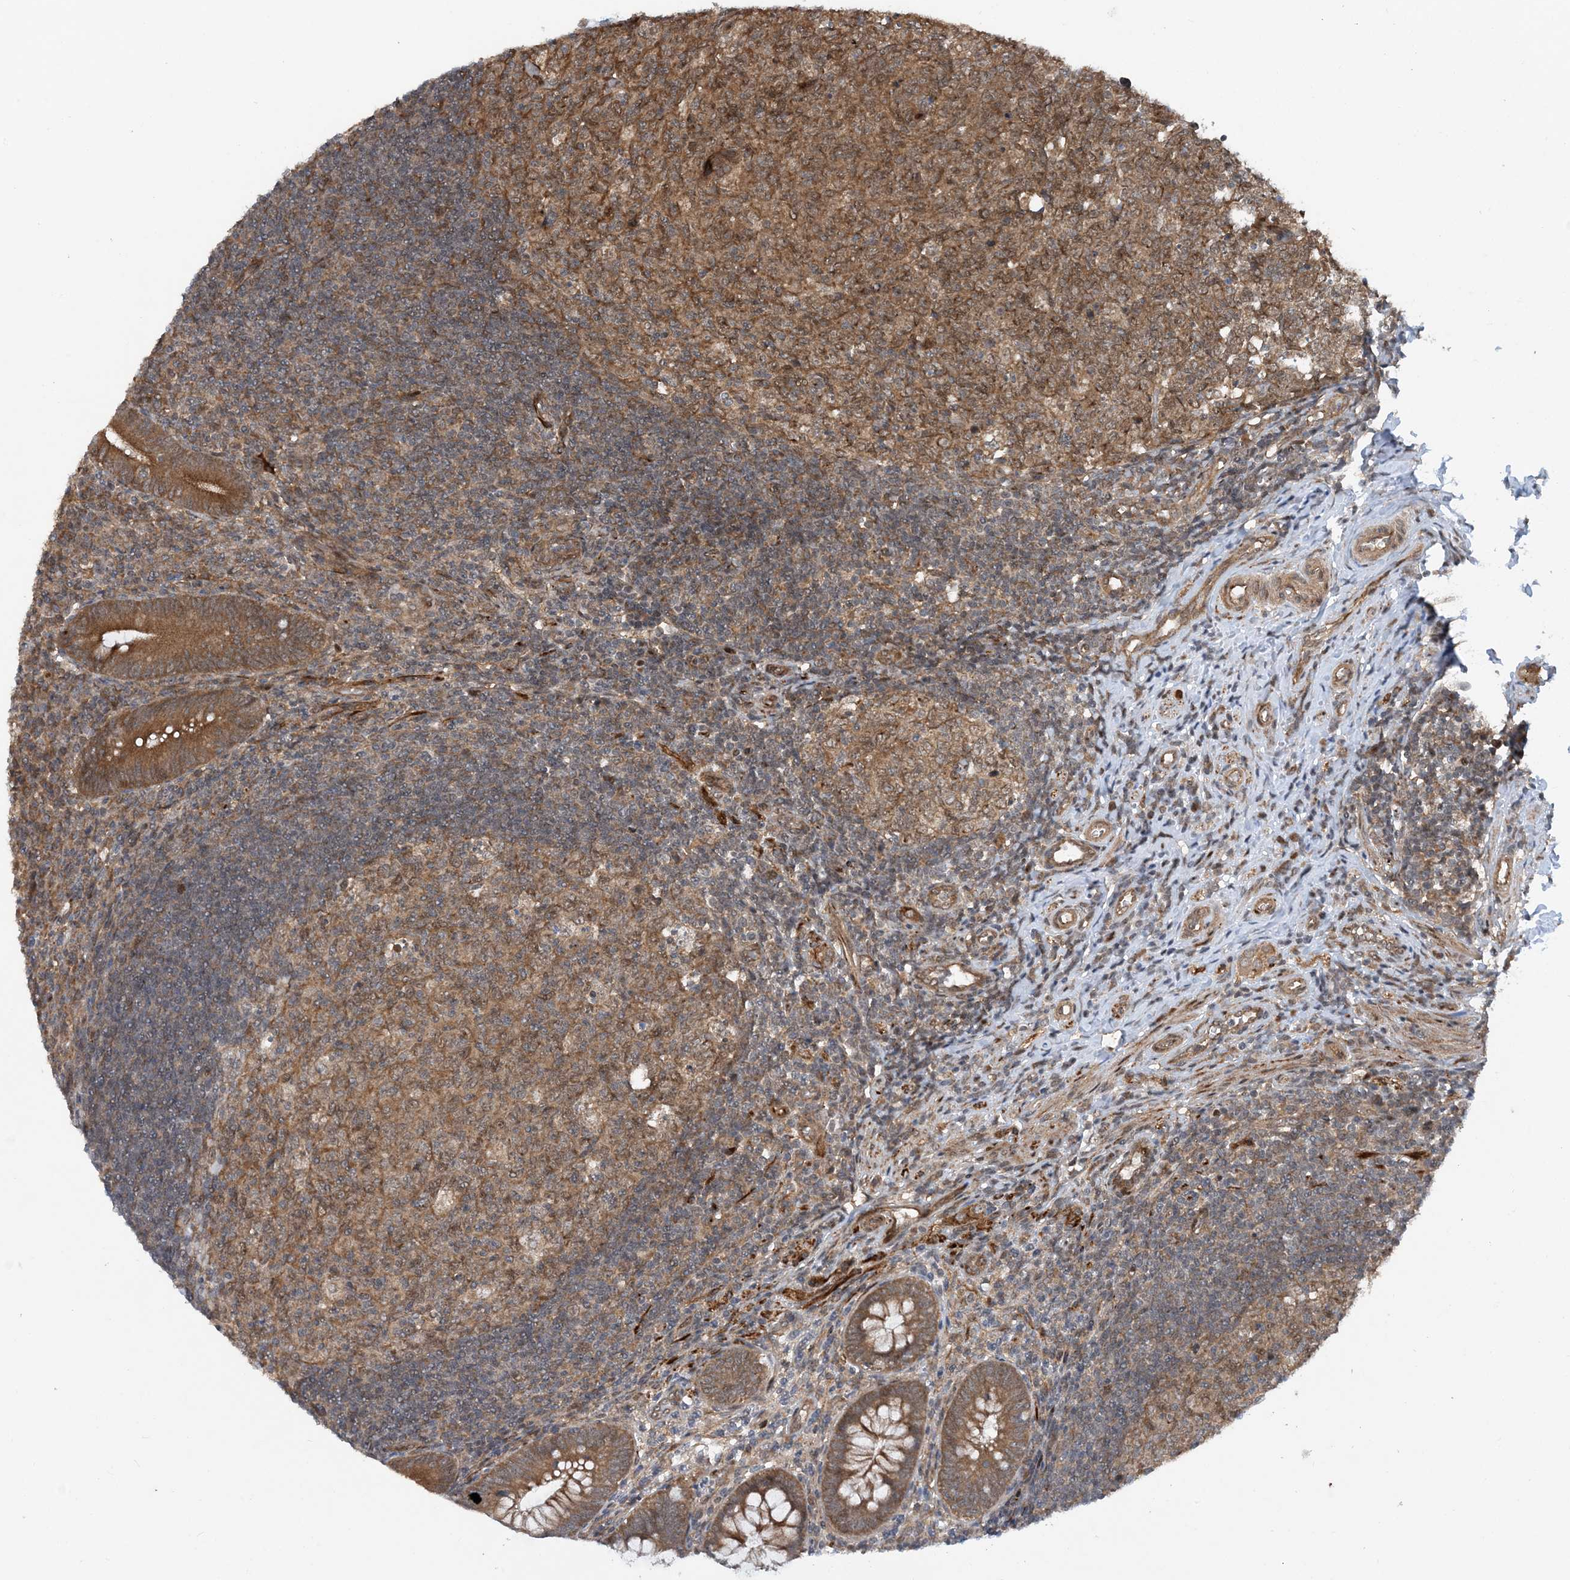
{"staining": {"intensity": "strong", "quantity": "25%-75%", "location": "cytoplasmic/membranous"}, "tissue": "appendix", "cell_type": "Glandular cells", "image_type": "normal", "snomed": [{"axis": "morphology", "description": "Normal tissue, NOS"}, {"axis": "topography", "description": "Appendix"}], "caption": "Immunohistochemical staining of normal appendix shows 25%-75% levels of strong cytoplasmic/membranous protein expression in about 25%-75% of glandular cells.", "gene": "HEMK1", "patient": {"sex": "male", "age": 14}}